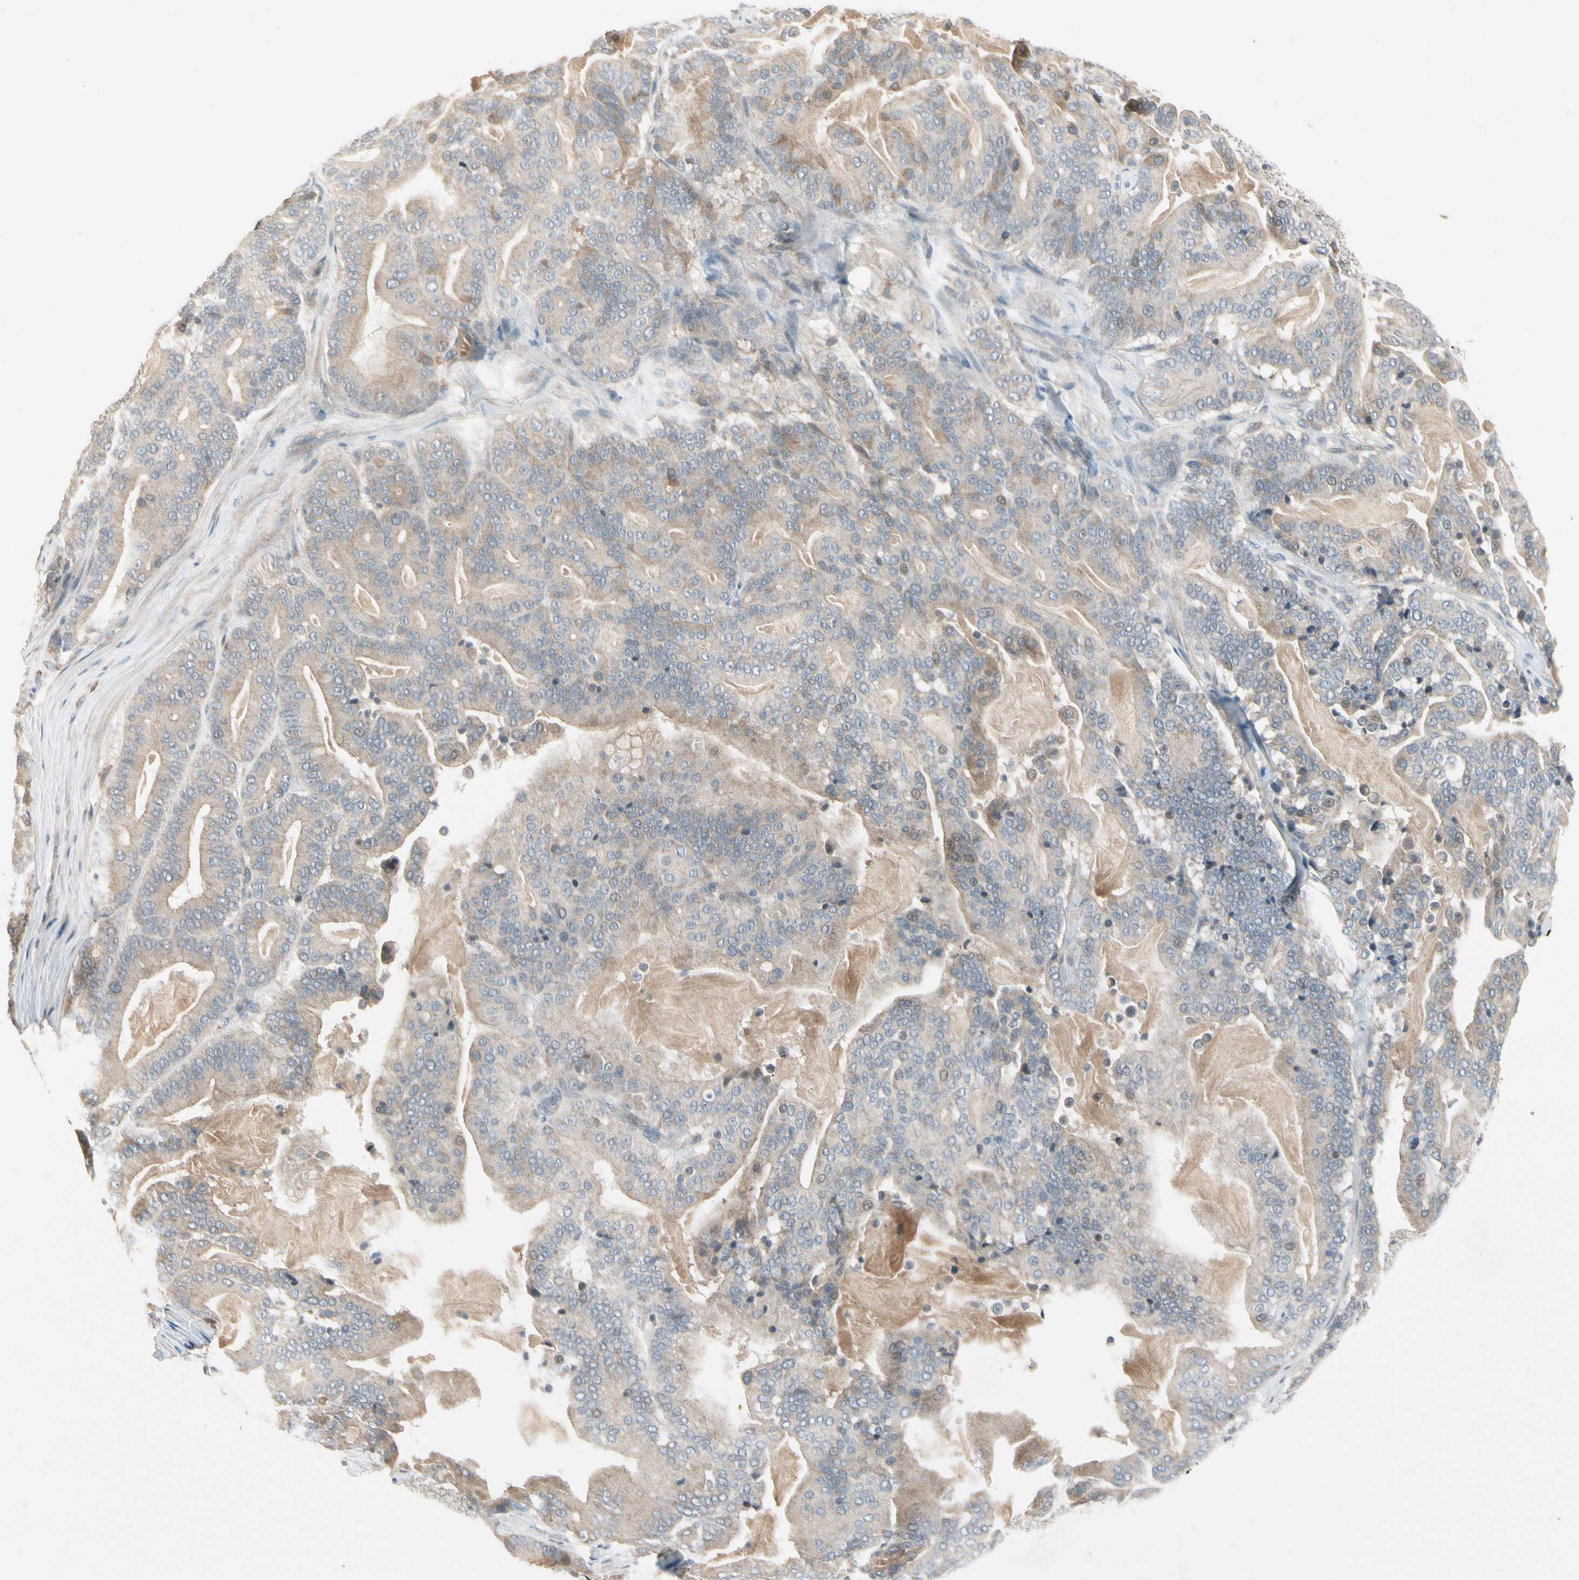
{"staining": {"intensity": "weak", "quantity": ">75%", "location": "cytoplasmic/membranous"}, "tissue": "pancreatic cancer", "cell_type": "Tumor cells", "image_type": "cancer", "snomed": [{"axis": "morphology", "description": "Adenocarcinoma, NOS"}, {"axis": "topography", "description": "Pancreas"}], "caption": "An immunohistochemistry (IHC) histopathology image of neoplastic tissue is shown. Protein staining in brown labels weak cytoplasmic/membranous positivity in adenocarcinoma (pancreatic) within tumor cells. (DAB IHC, brown staining for protein, blue staining for nuclei).", "gene": "ICAM5", "patient": {"sex": "male", "age": 63}}